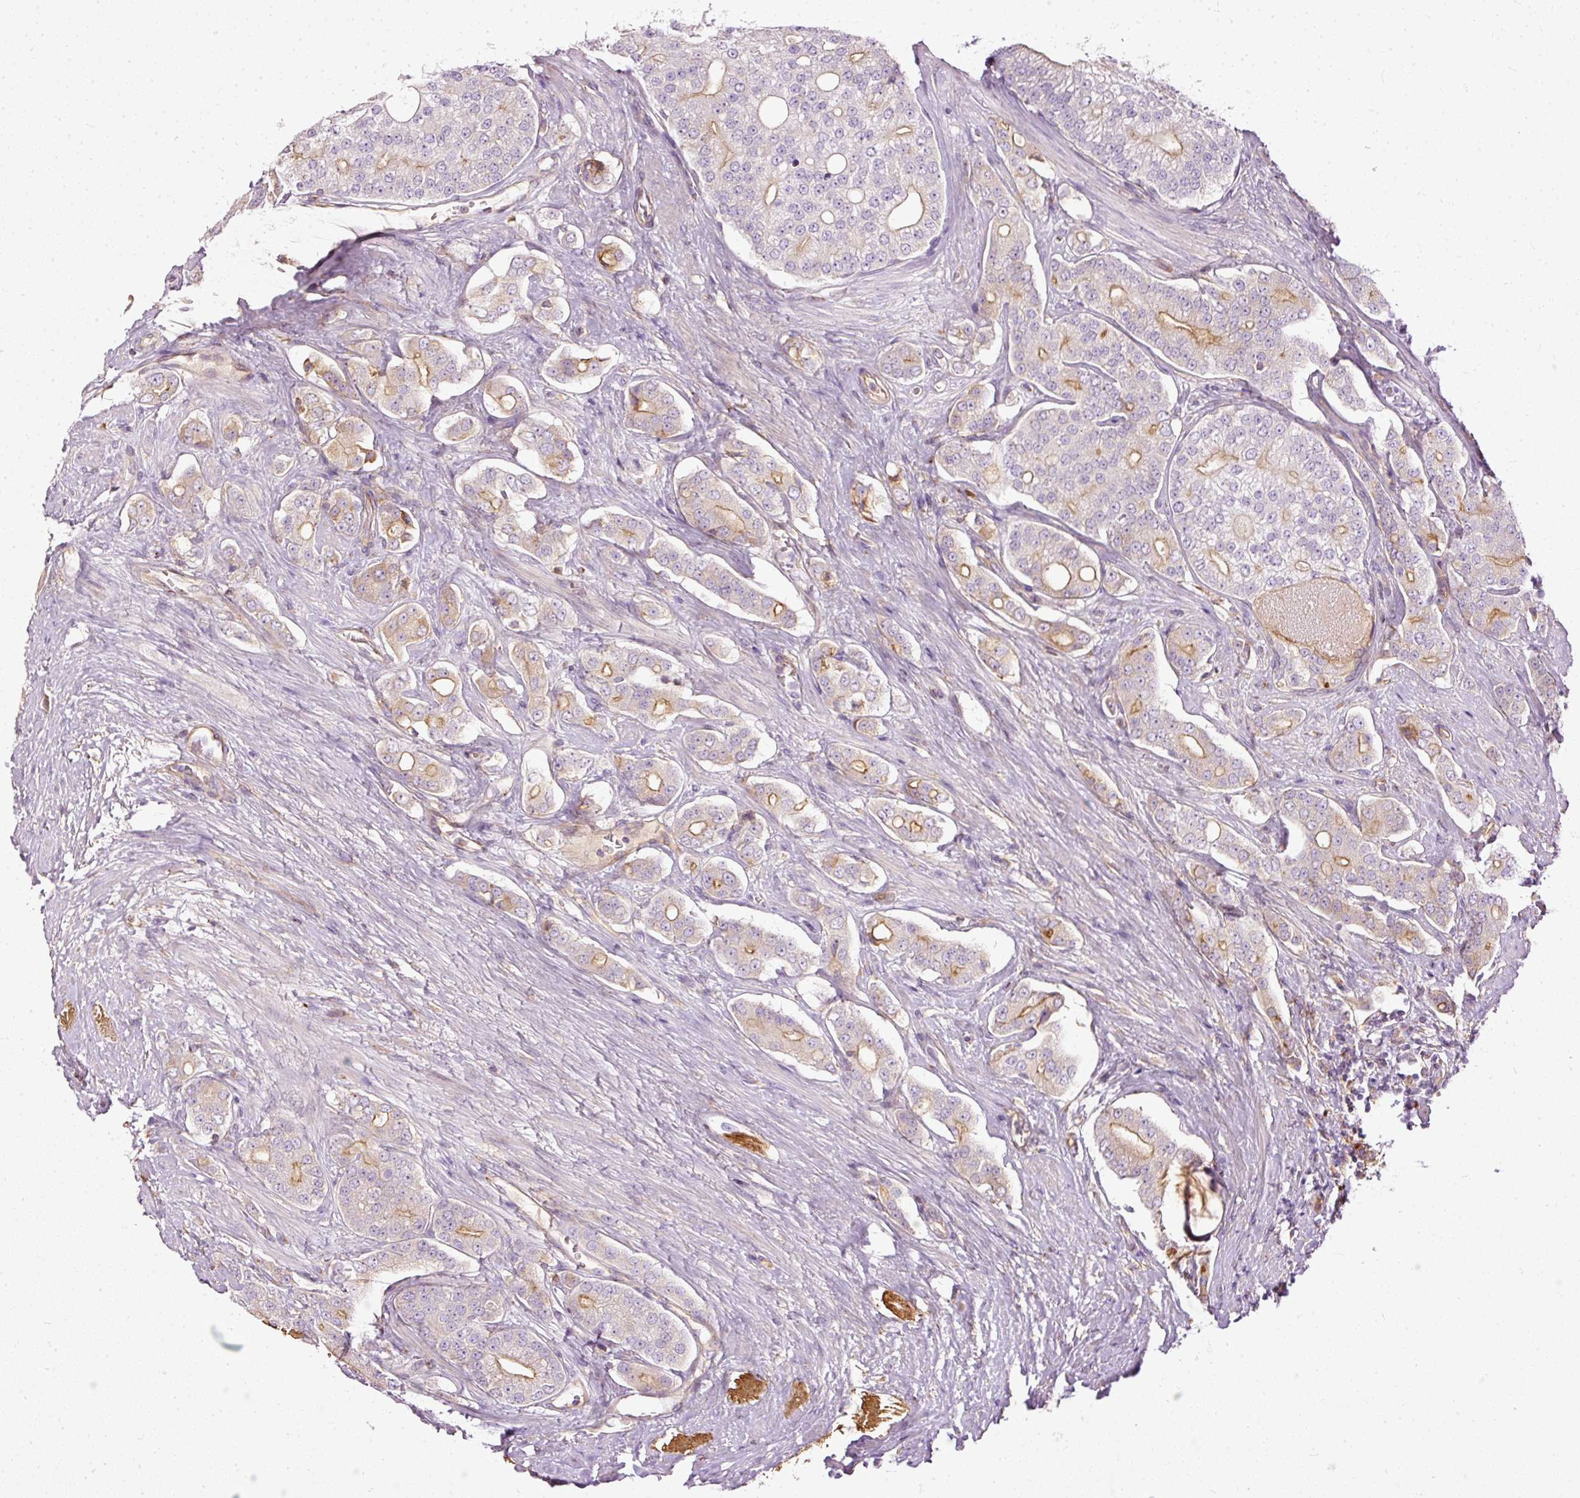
{"staining": {"intensity": "moderate", "quantity": "25%-75%", "location": "cytoplasmic/membranous"}, "tissue": "prostate cancer", "cell_type": "Tumor cells", "image_type": "cancer", "snomed": [{"axis": "morphology", "description": "Adenocarcinoma, High grade"}, {"axis": "topography", "description": "Prostate"}], "caption": "A medium amount of moderate cytoplasmic/membranous positivity is seen in about 25%-75% of tumor cells in prostate cancer (adenocarcinoma (high-grade)) tissue.", "gene": "PAQR9", "patient": {"sex": "male", "age": 71}}